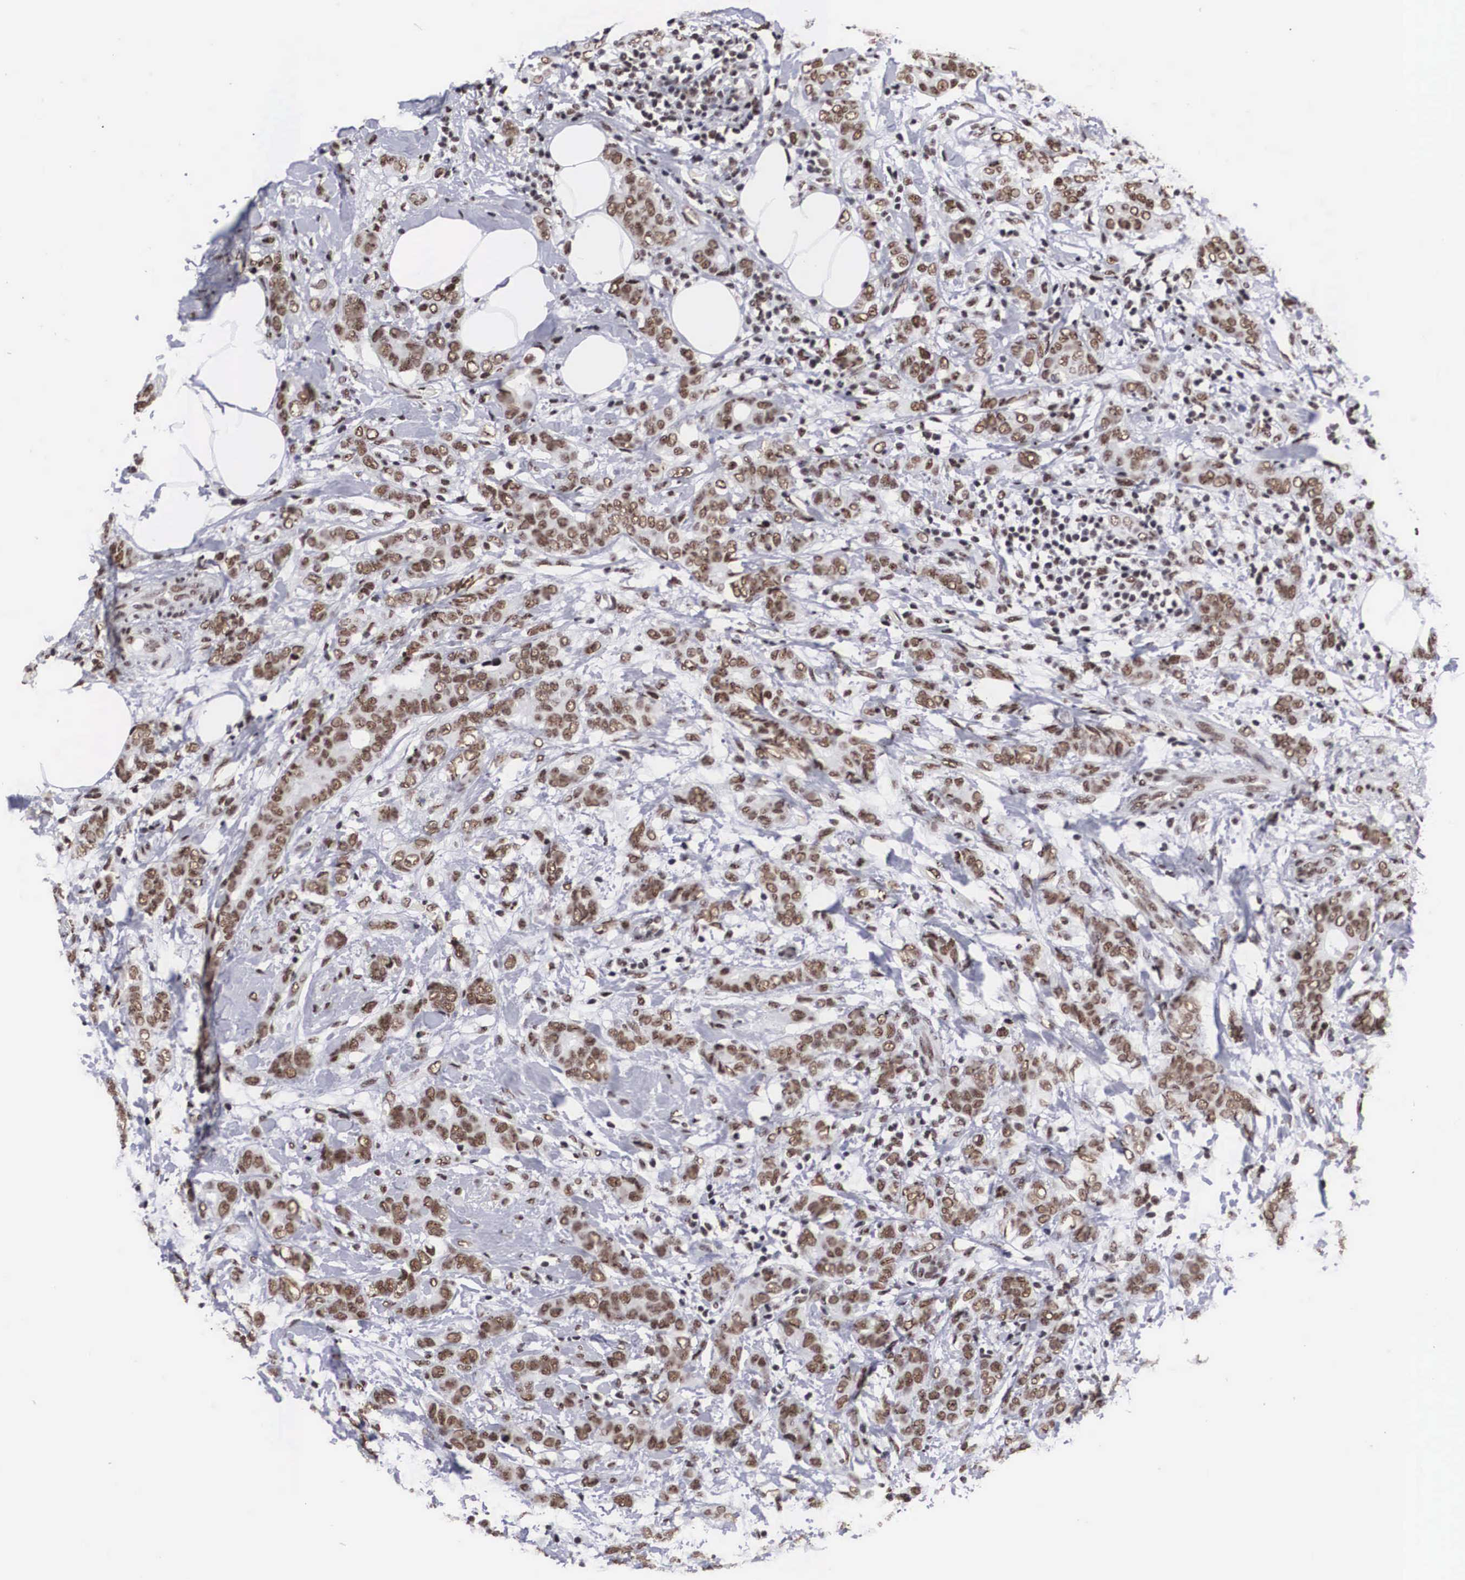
{"staining": {"intensity": "moderate", "quantity": ">75%", "location": "nuclear"}, "tissue": "breast cancer", "cell_type": "Tumor cells", "image_type": "cancer", "snomed": [{"axis": "morphology", "description": "Duct carcinoma"}, {"axis": "topography", "description": "Breast"}], "caption": "DAB immunohistochemical staining of human breast cancer displays moderate nuclear protein positivity in about >75% of tumor cells.", "gene": "ACIN1", "patient": {"sex": "female", "age": 53}}